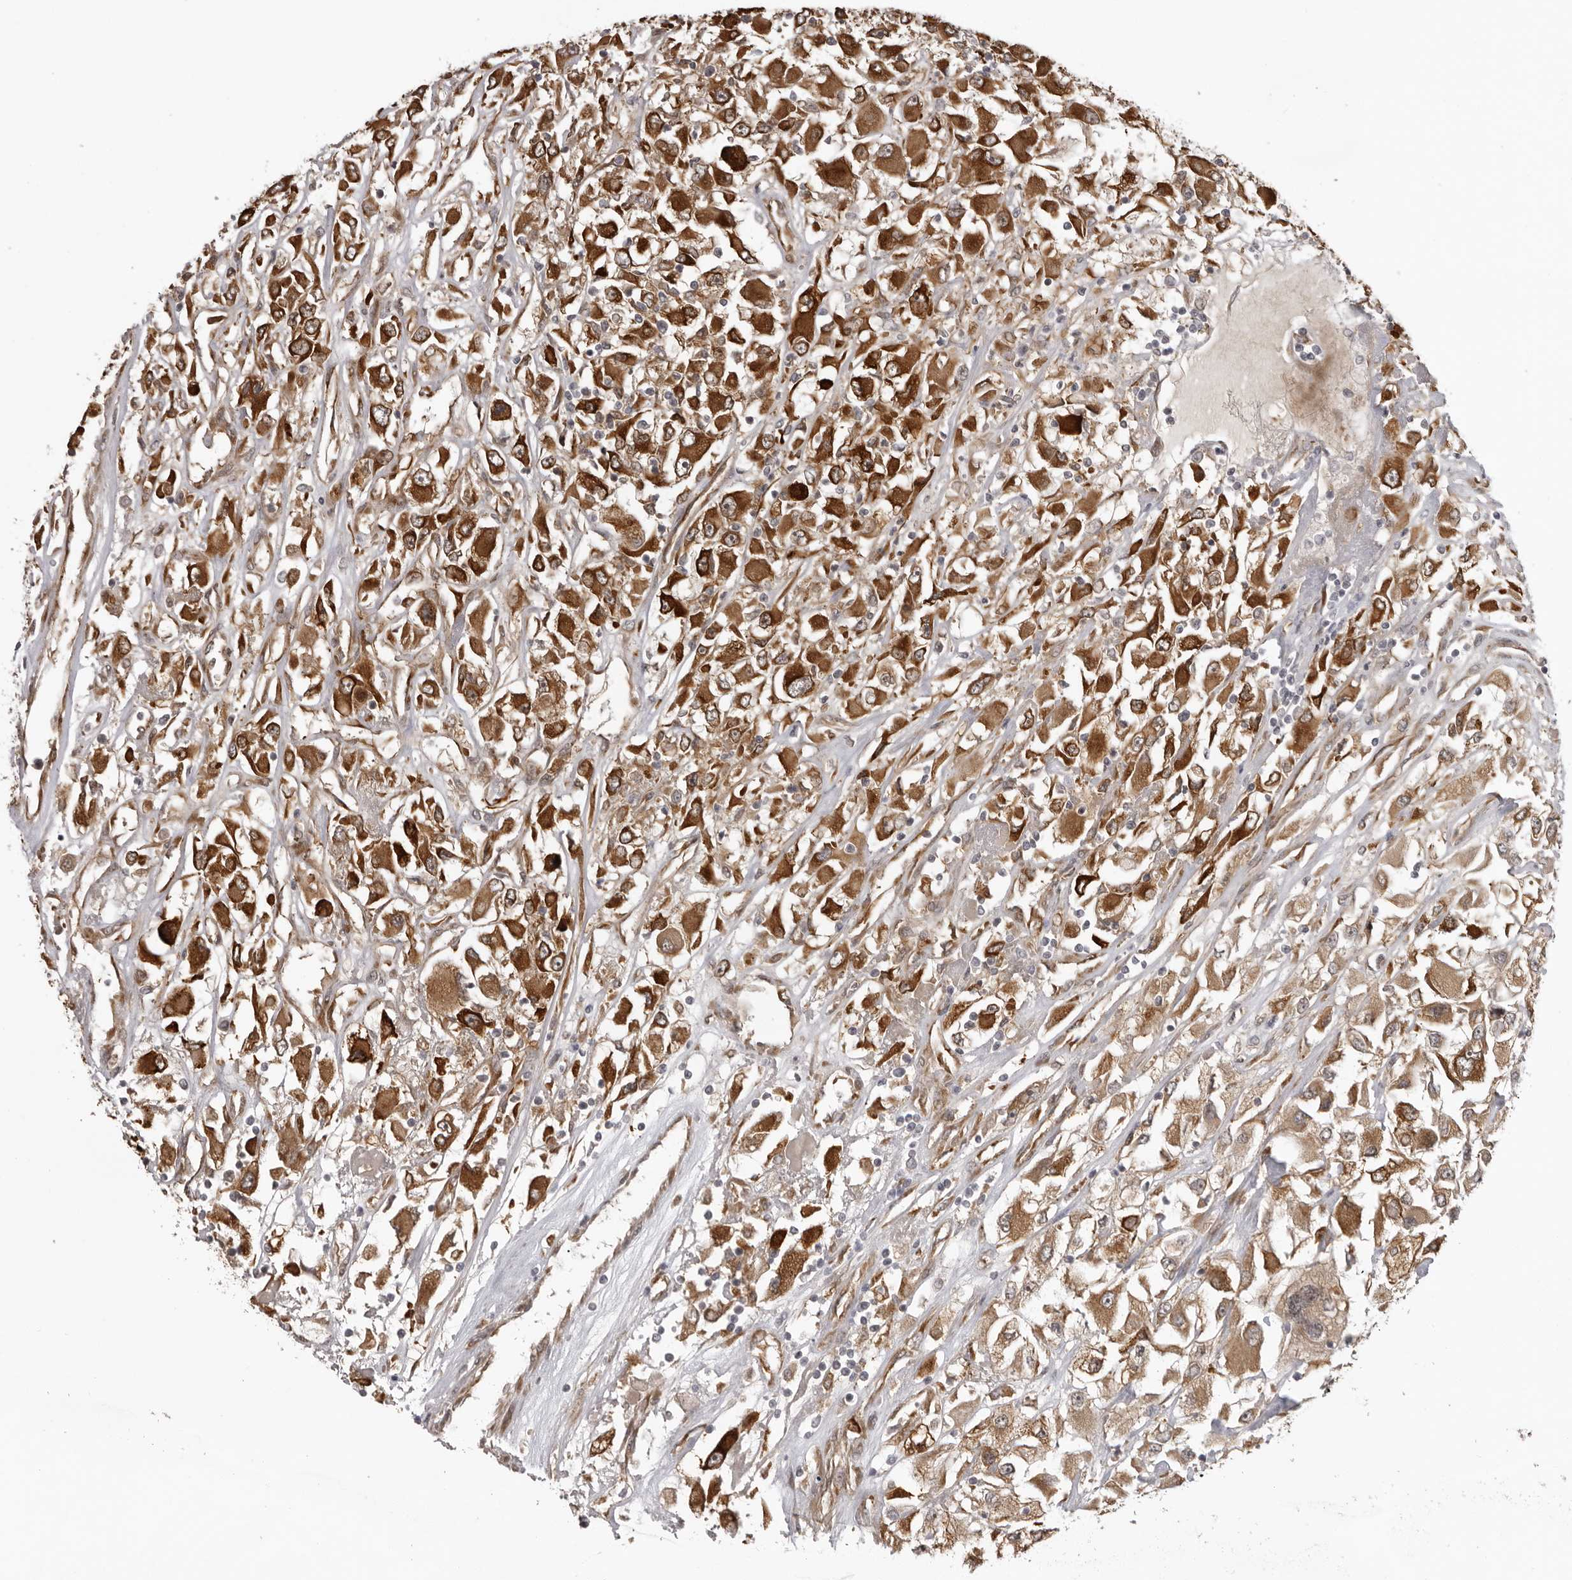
{"staining": {"intensity": "strong", "quantity": ">75%", "location": "cytoplasmic/membranous"}, "tissue": "renal cancer", "cell_type": "Tumor cells", "image_type": "cancer", "snomed": [{"axis": "morphology", "description": "Adenocarcinoma, NOS"}, {"axis": "topography", "description": "Kidney"}], "caption": "A high-resolution photomicrograph shows immunohistochemistry staining of adenocarcinoma (renal), which reveals strong cytoplasmic/membranous staining in approximately >75% of tumor cells.", "gene": "DNAH14", "patient": {"sex": "female", "age": 52}}